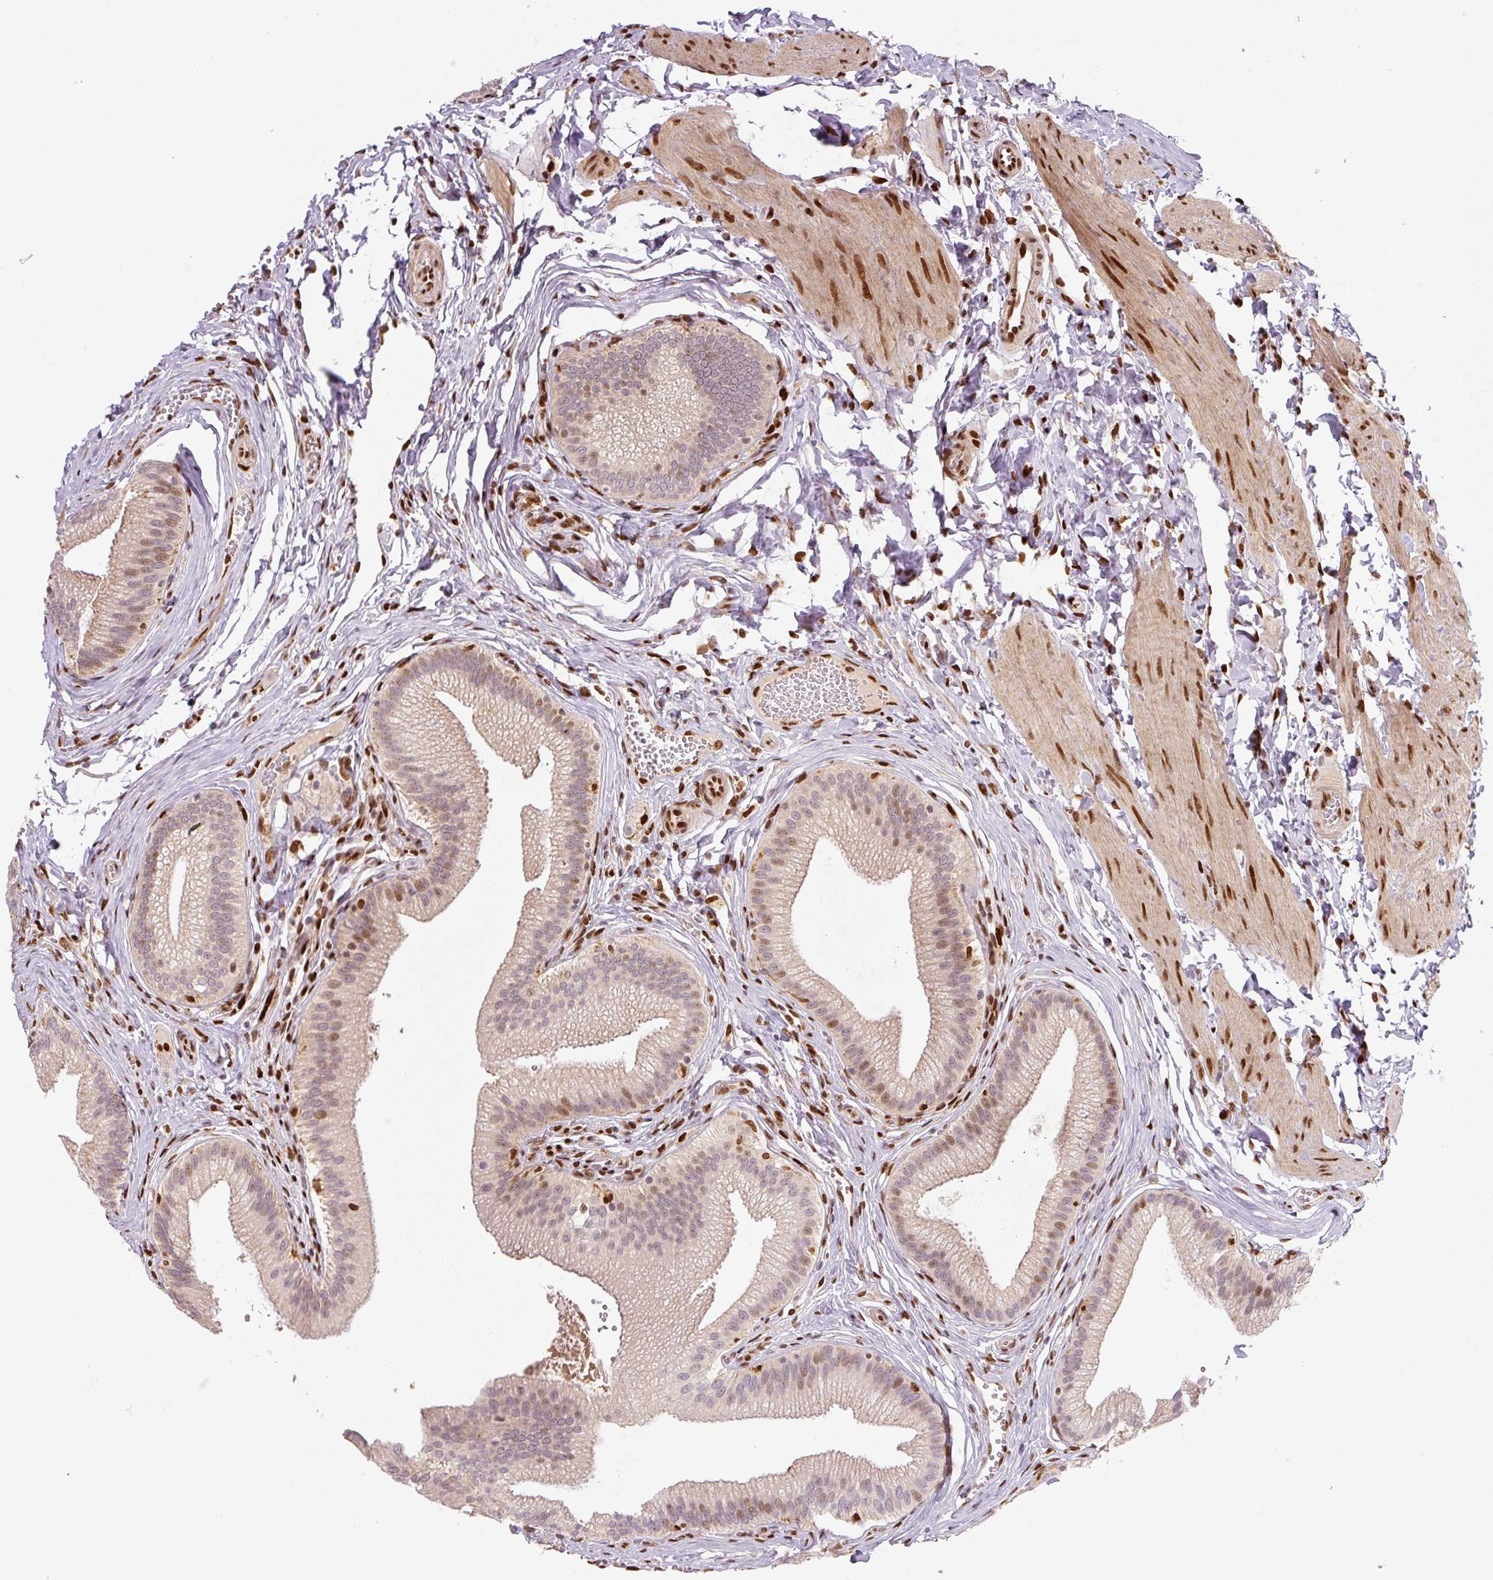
{"staining": {"intensity": "moderate", "quantity": "25%-75%", "location": "nuclear"}, "tissue": "gallbladder", "cell_type": "Glandular cells", "image_type": "normal", "snomed": [{"axis": "morphology", "description": "Normal tissue, NOS"}, {"axis": "topography", "description": "Gallbladder"}], "caption": "Moderate nuclear protein expression is seen in approximately 25%-75% of glandular cells in gallbladder.", "gene": "PYDC2", "patient": {"sex": "male", "age": 17}}